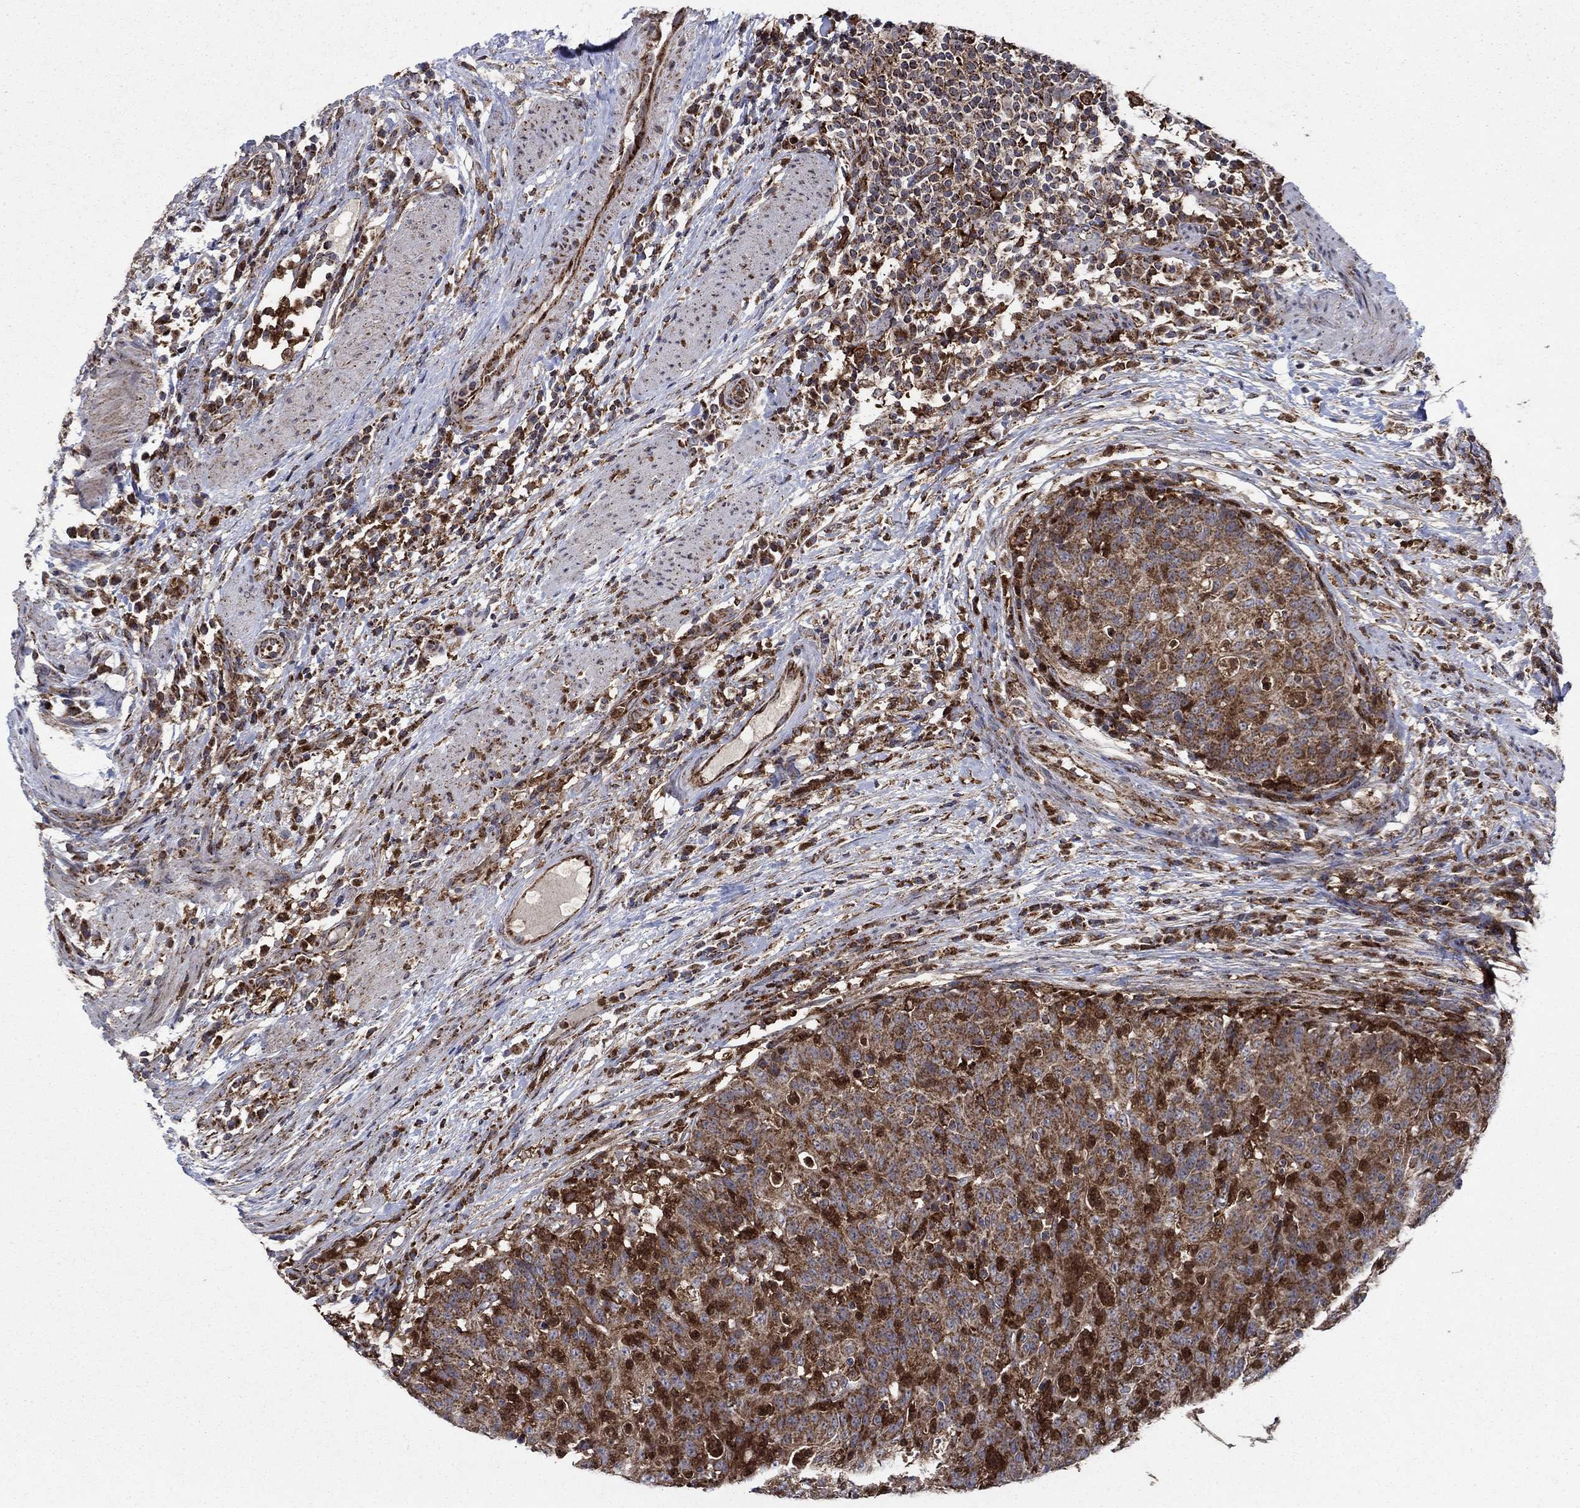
{"staining": {"intensity": "moderate", "quantity": ">75%", "location": "cytoplasmic/membranous"}, "tissue": "colorectal cancer", "cell_type": "Tumor cells", "image_type": "cancer", "snomed": [{"axis": "morphology", "description": "Adenocarcinoma, NOS"}, {"axis": "topography", "description": "Colon"}], "caption": "Colorectal cancer (adenocarcinoma) stained with DAB IHC displays medium levels of moderate cytoplasmic/membranous staining in approximately >75% of tumor cells.", "gene": "RNF19B", "patient": {"sex": "male", "age": 70}}